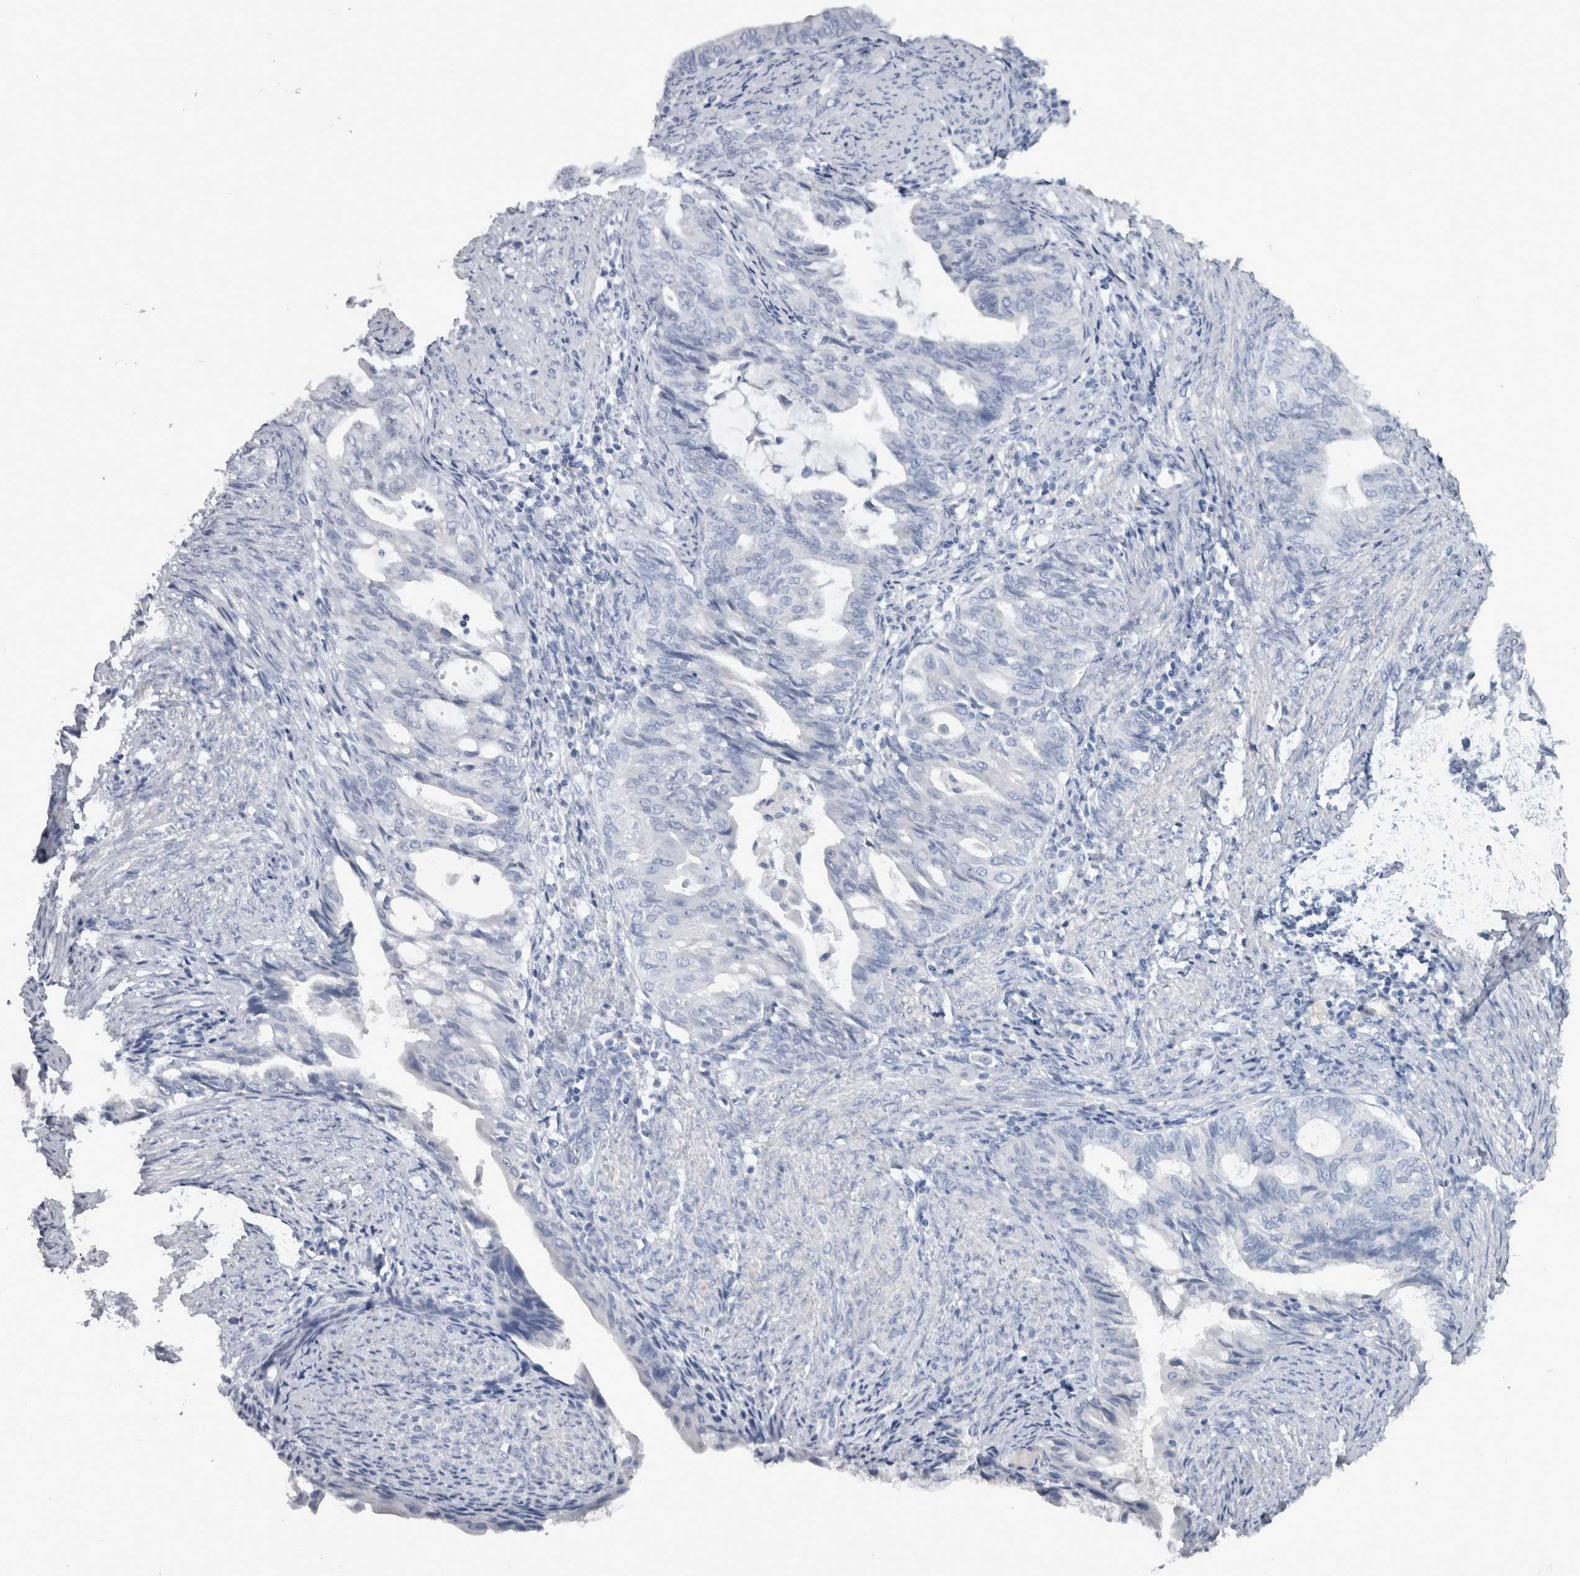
{"staining": {"intensity": "negative", "quantity": "none", "location": "none"}, "tissue": "endometrial cancer", "cell_type": "Tumor cells", "image_type": "cancer", "snomed": [{"axis": "morphology", "description": "Adenocarcinoma, NOS"}, {"axis": "topography", "description": "Endometrium"}], "caption": "This is an immunohistochemistry (IHC) image of human endometrial cancer (adenocarcinoma). There is no positivity in tumor cells.", "gene": "MSMB", "patient": {"sex": "female", "age": 86}}